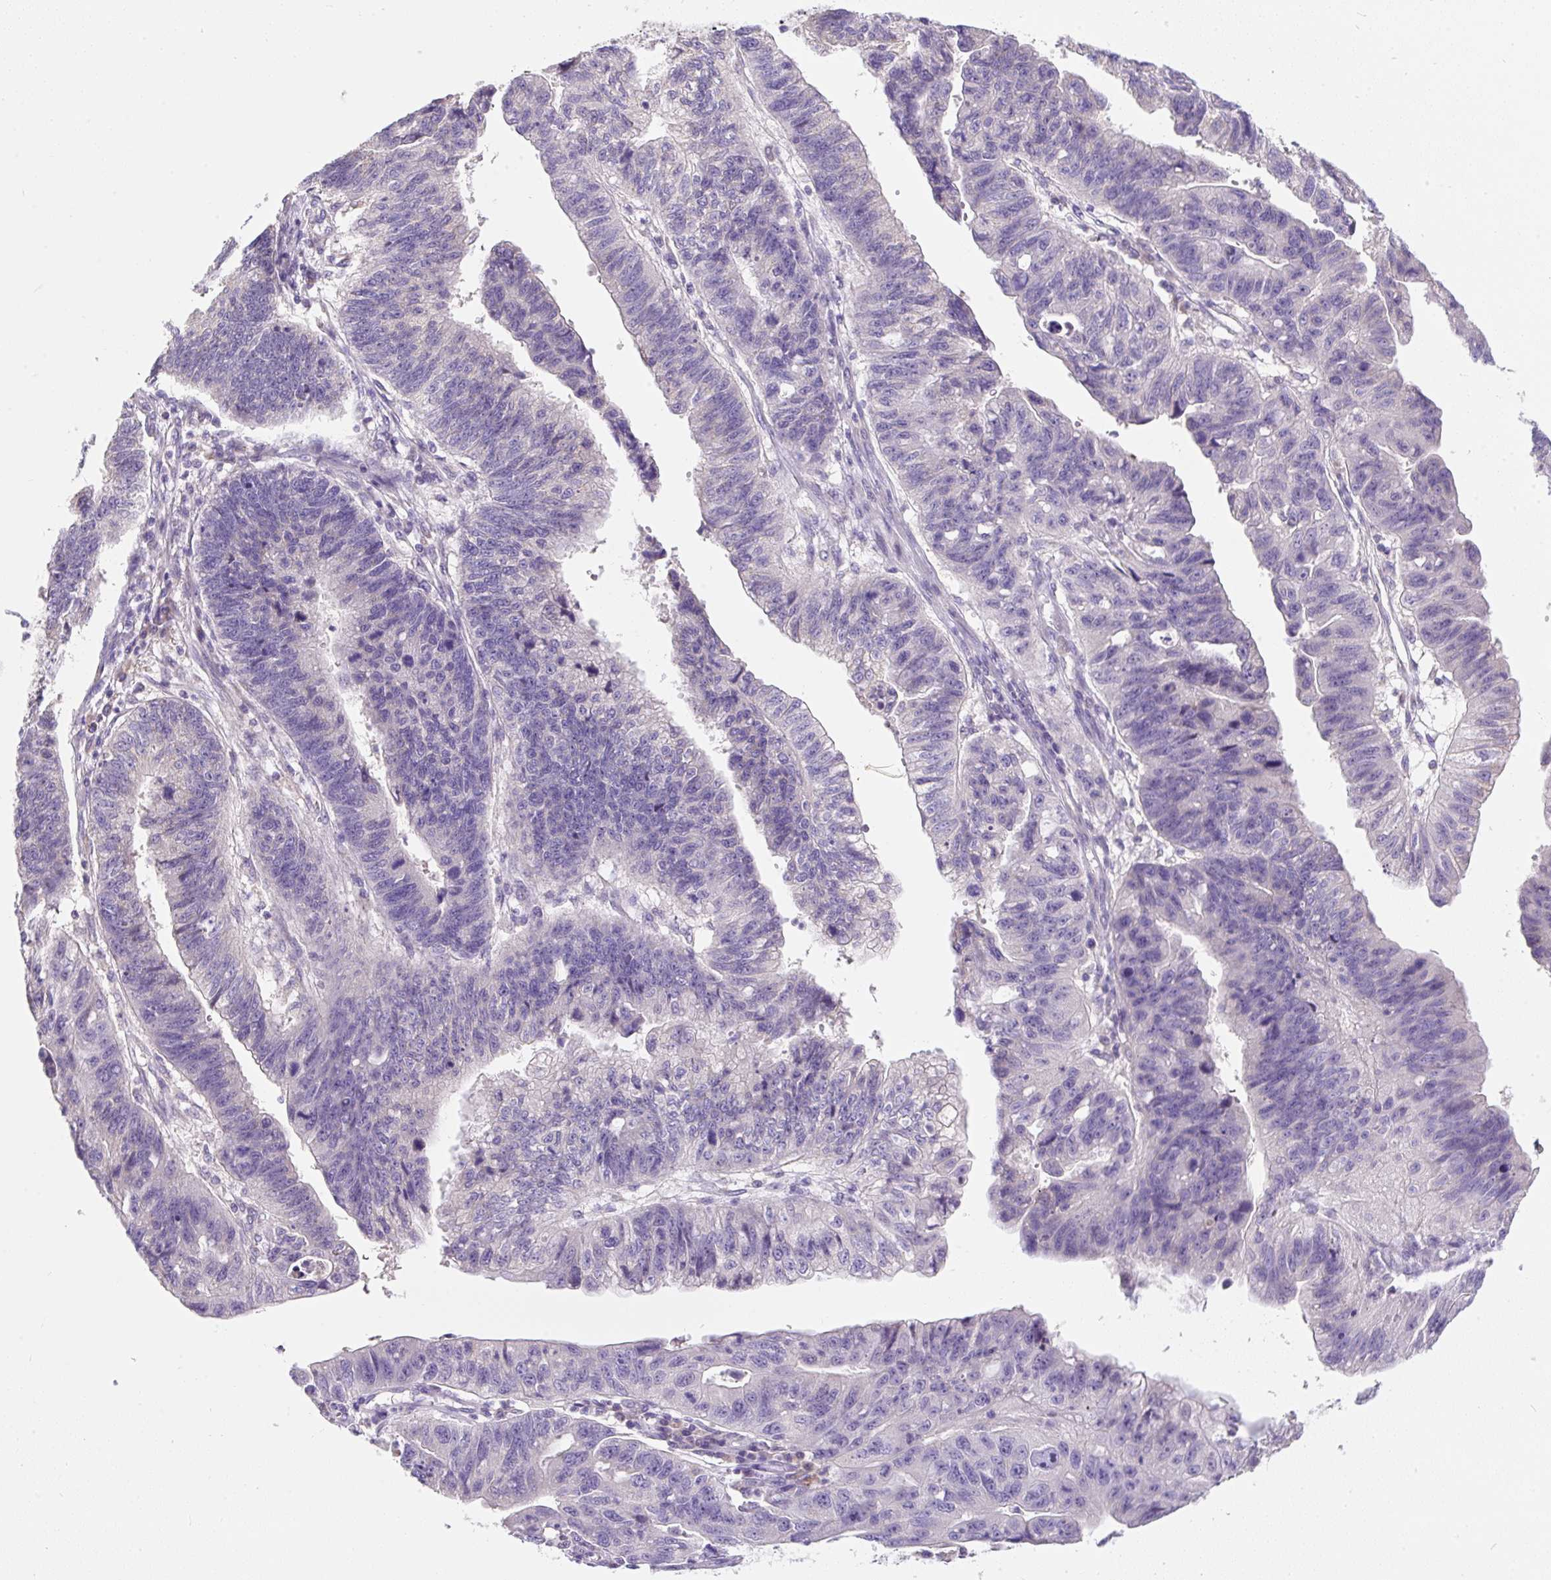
{"staining": {"intensity": "negative", "quantity": "none", "location": "none"}, "tissue": "stomach cancer", "cell_type": "Tumor cells", "image_type": "cancer", "snomed": [{"axis": "morphology", "description": "Adenocarcinoma, NOS"}, {"axis": "topography", "description": "Stomach"}], "caption": "Stomach cancer (adenocarcinoma) was stained to show a protein in brown. There is no significant positivity in tumor cells.", "gene": "SUSD5", "patient": {"sex": "male", "age": 59}}